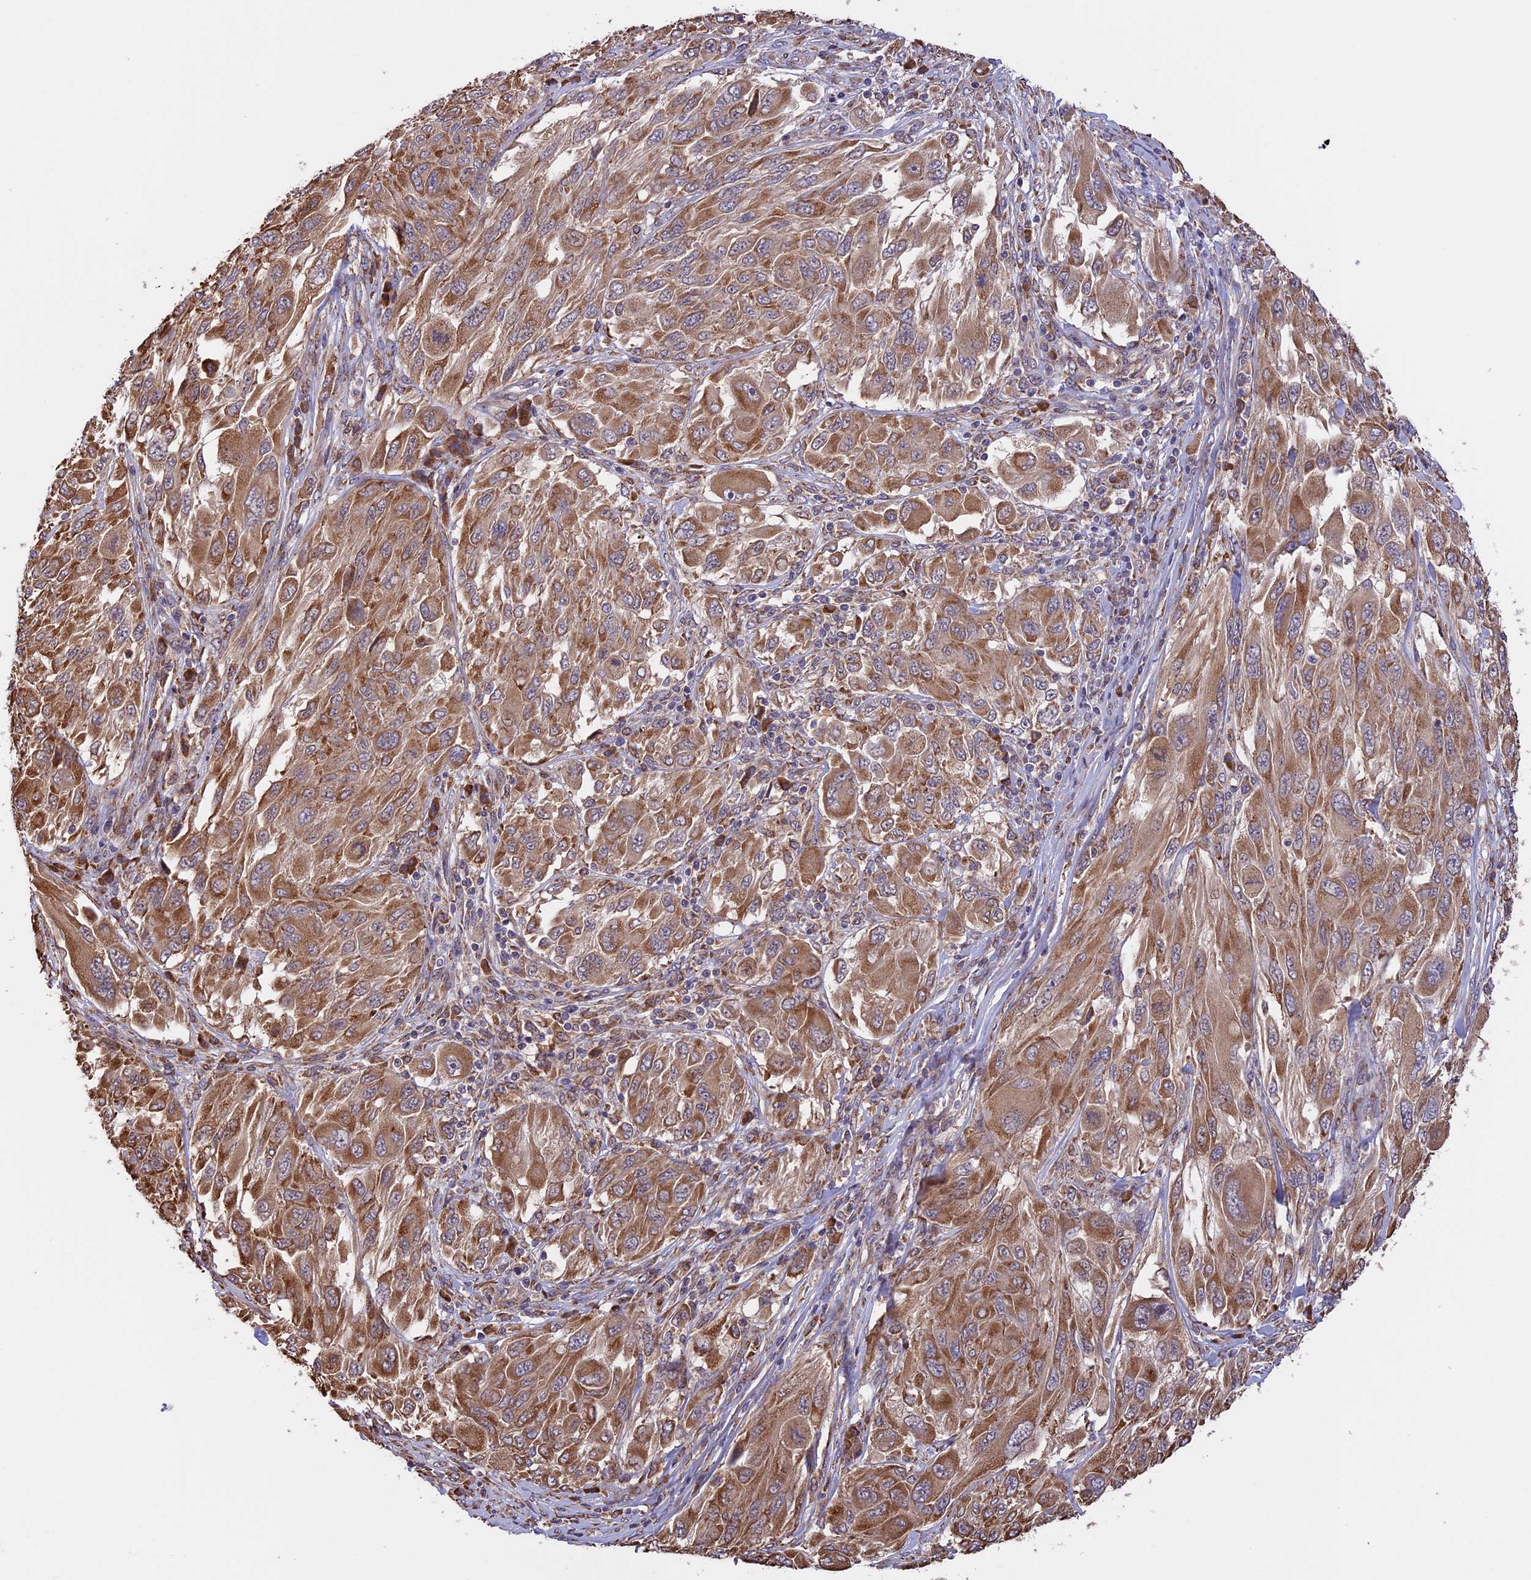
{"staining": {"intensity": "moderate", "quantity": ">75%", "location": "cytoplasmic/membranous"}, "tissue": "melanoma", "cell_type": "Tumor cells", "image_type": "cancer", "snomed": [{"axis": "morphology", "description": "Malignant melanoma, NOS"}, {"axis": "topography", "description": "Skin"}], "caption": "Immunohistochemistry (IHC) (DAB (3,3'-diaminobenzidine)) staining of malignant melanoma exhibits moderate cytoplasmic/membranous protein positivity in about >75% of tumor cells. (IHC, brightfield microscopy, high magnification).", "gene": "DMRTA2", "patient": {"sex": "female", "age": 91}}